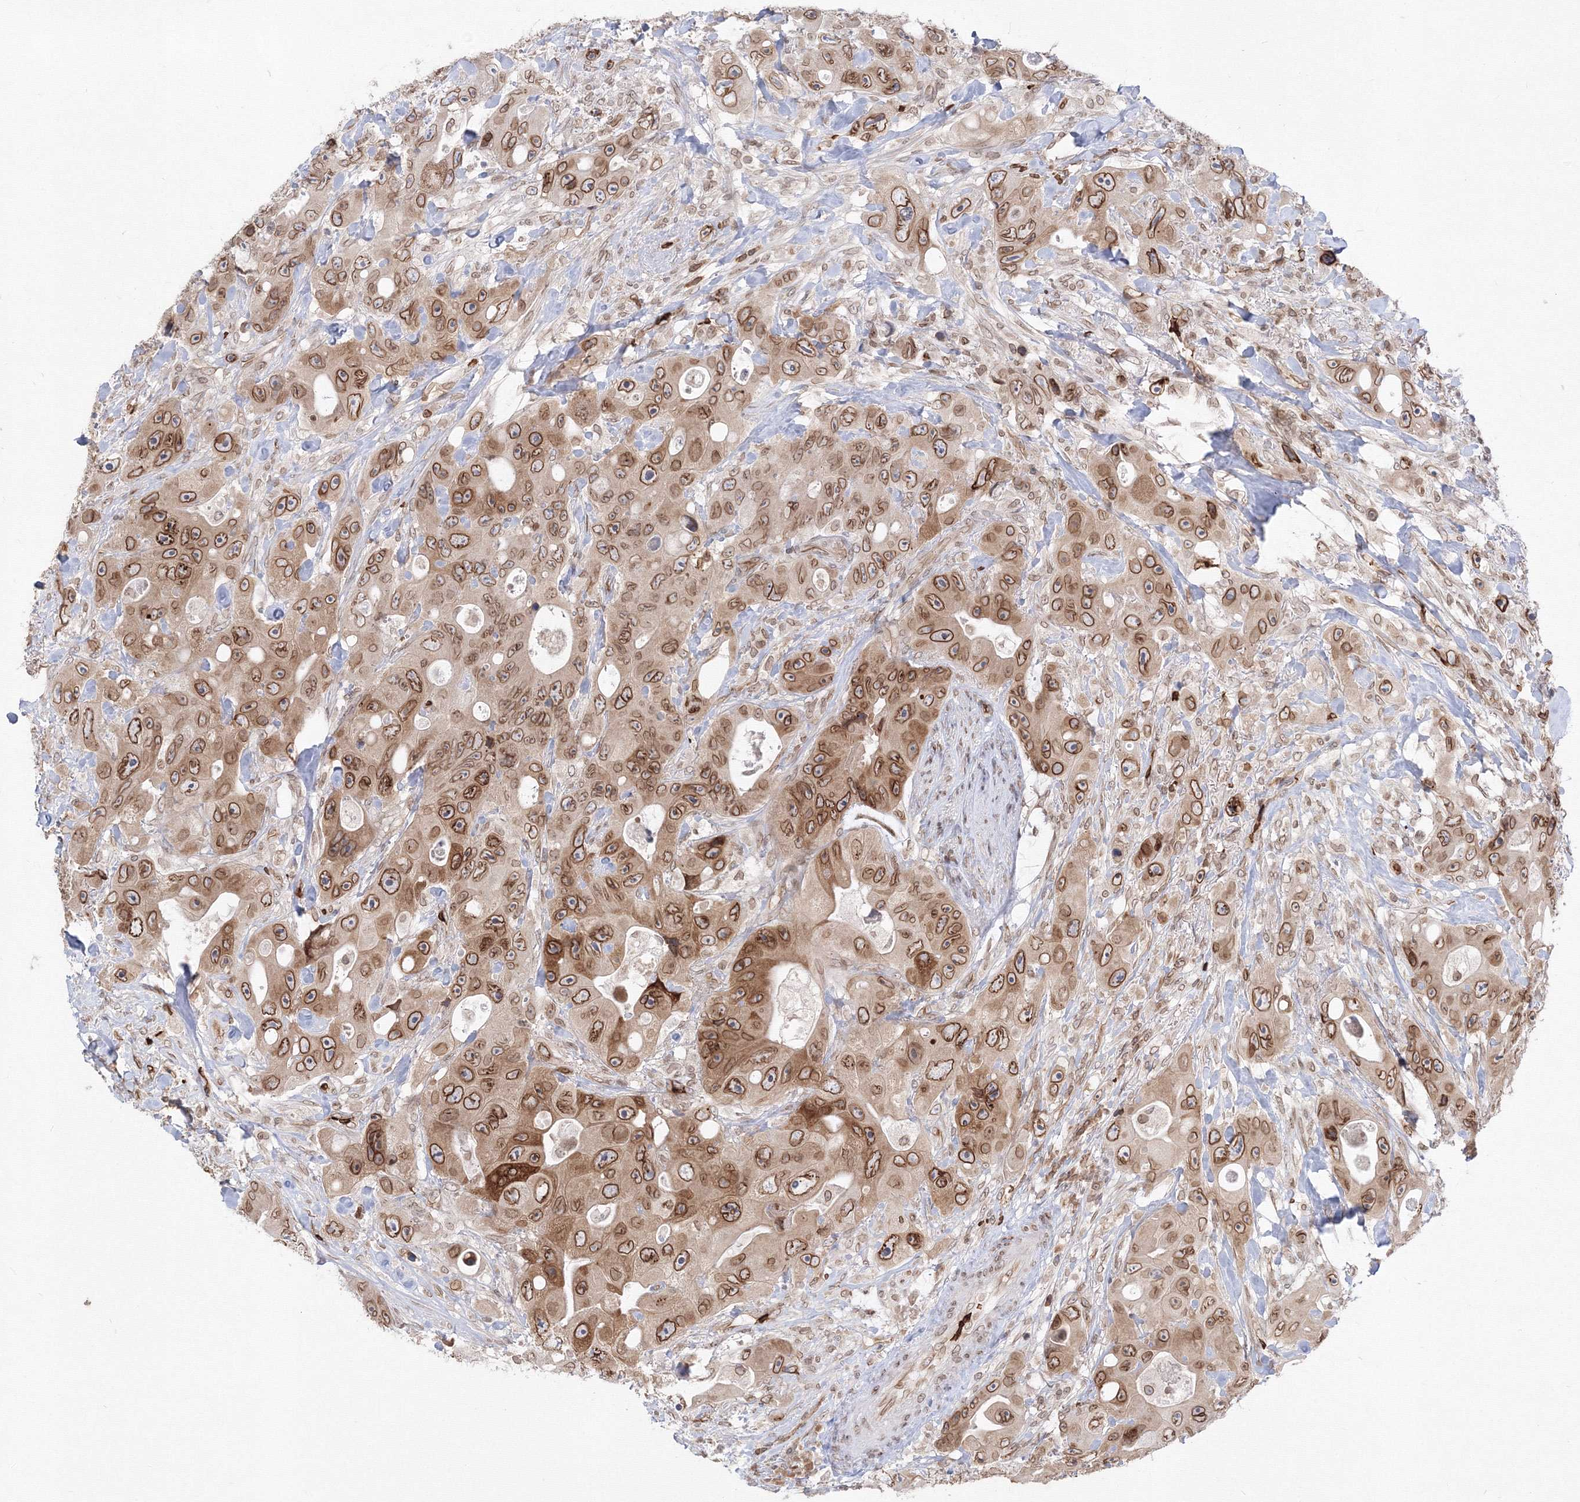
{"staining": {"intensity": "moderate", "quantity": ">75%", "location": "cytoplasmic/membranous,nuclear"}, "tissue": "colorectal cancer", "cell_type": "Tumor cells", "image_type": "cancer", "snomed": [{"axis": "morphology", "description": "Adenocarcinoma, NOS"}, {"axis": "topography", "description": "Colon"}], "caption": "Immunohistochemistry (IHC) (DAB) staining of colorectal cancer (adenocarcinoma) displays moderate cytoplasmic/membranous and nuclear protein staining in about >75% of tumor cells. (Brightfield microscopy of DAB IHC at high magnification).", "gene": "DNAJB2", "patient": {"sex": "female", "age": 46}}